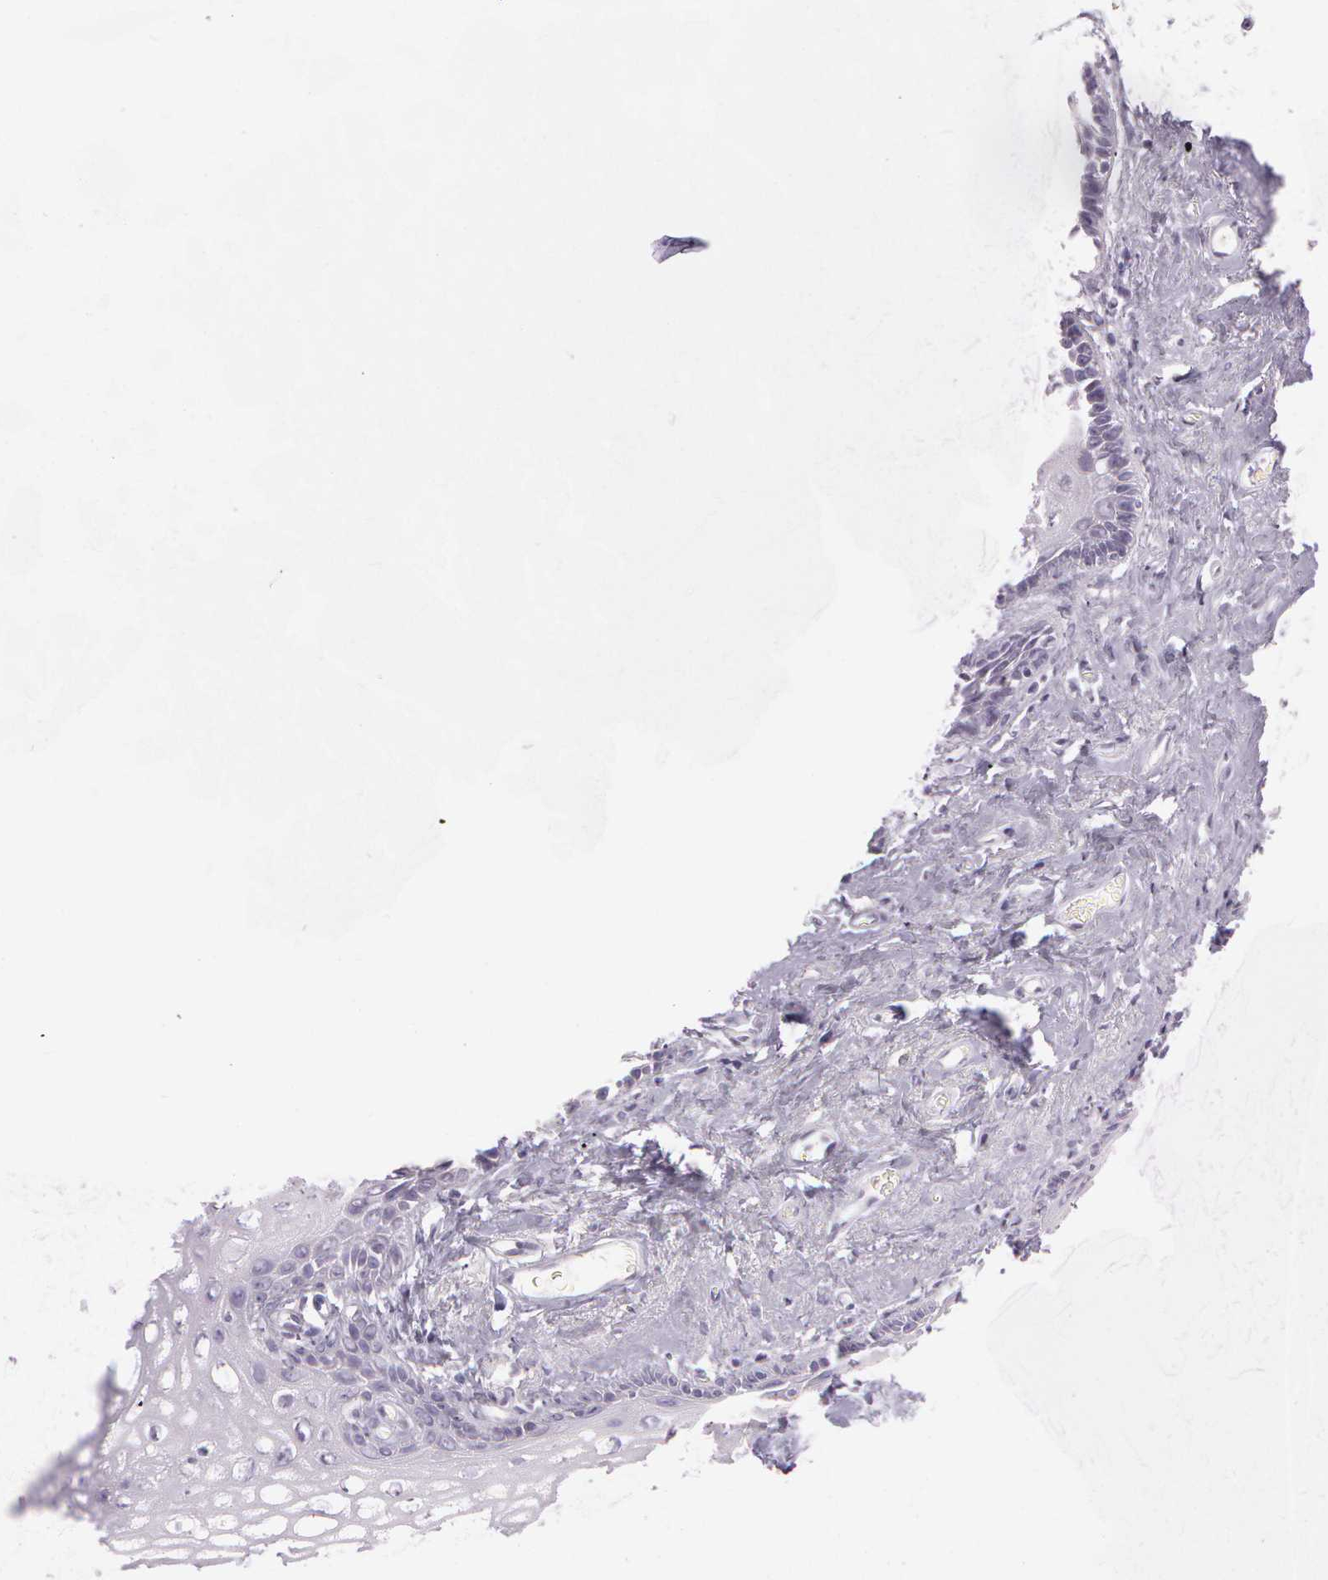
{"staining": {"intensity": "negative", "quantity": "none", "location": "none"}, "tissue": "vagina", "cell_type": "Squamous epithelial cells", "image_type": "normal", "snomed": [{"axis": "morphology", "description": "Normal tissue, NOS"}, {"axis": "topography", "description": "Vagina"}], "caption": "The image shows no significant positivity in squamous epithelial cells of vagina.", "gene": "OTC", "patient": {"sex": "female", "age": 61}}